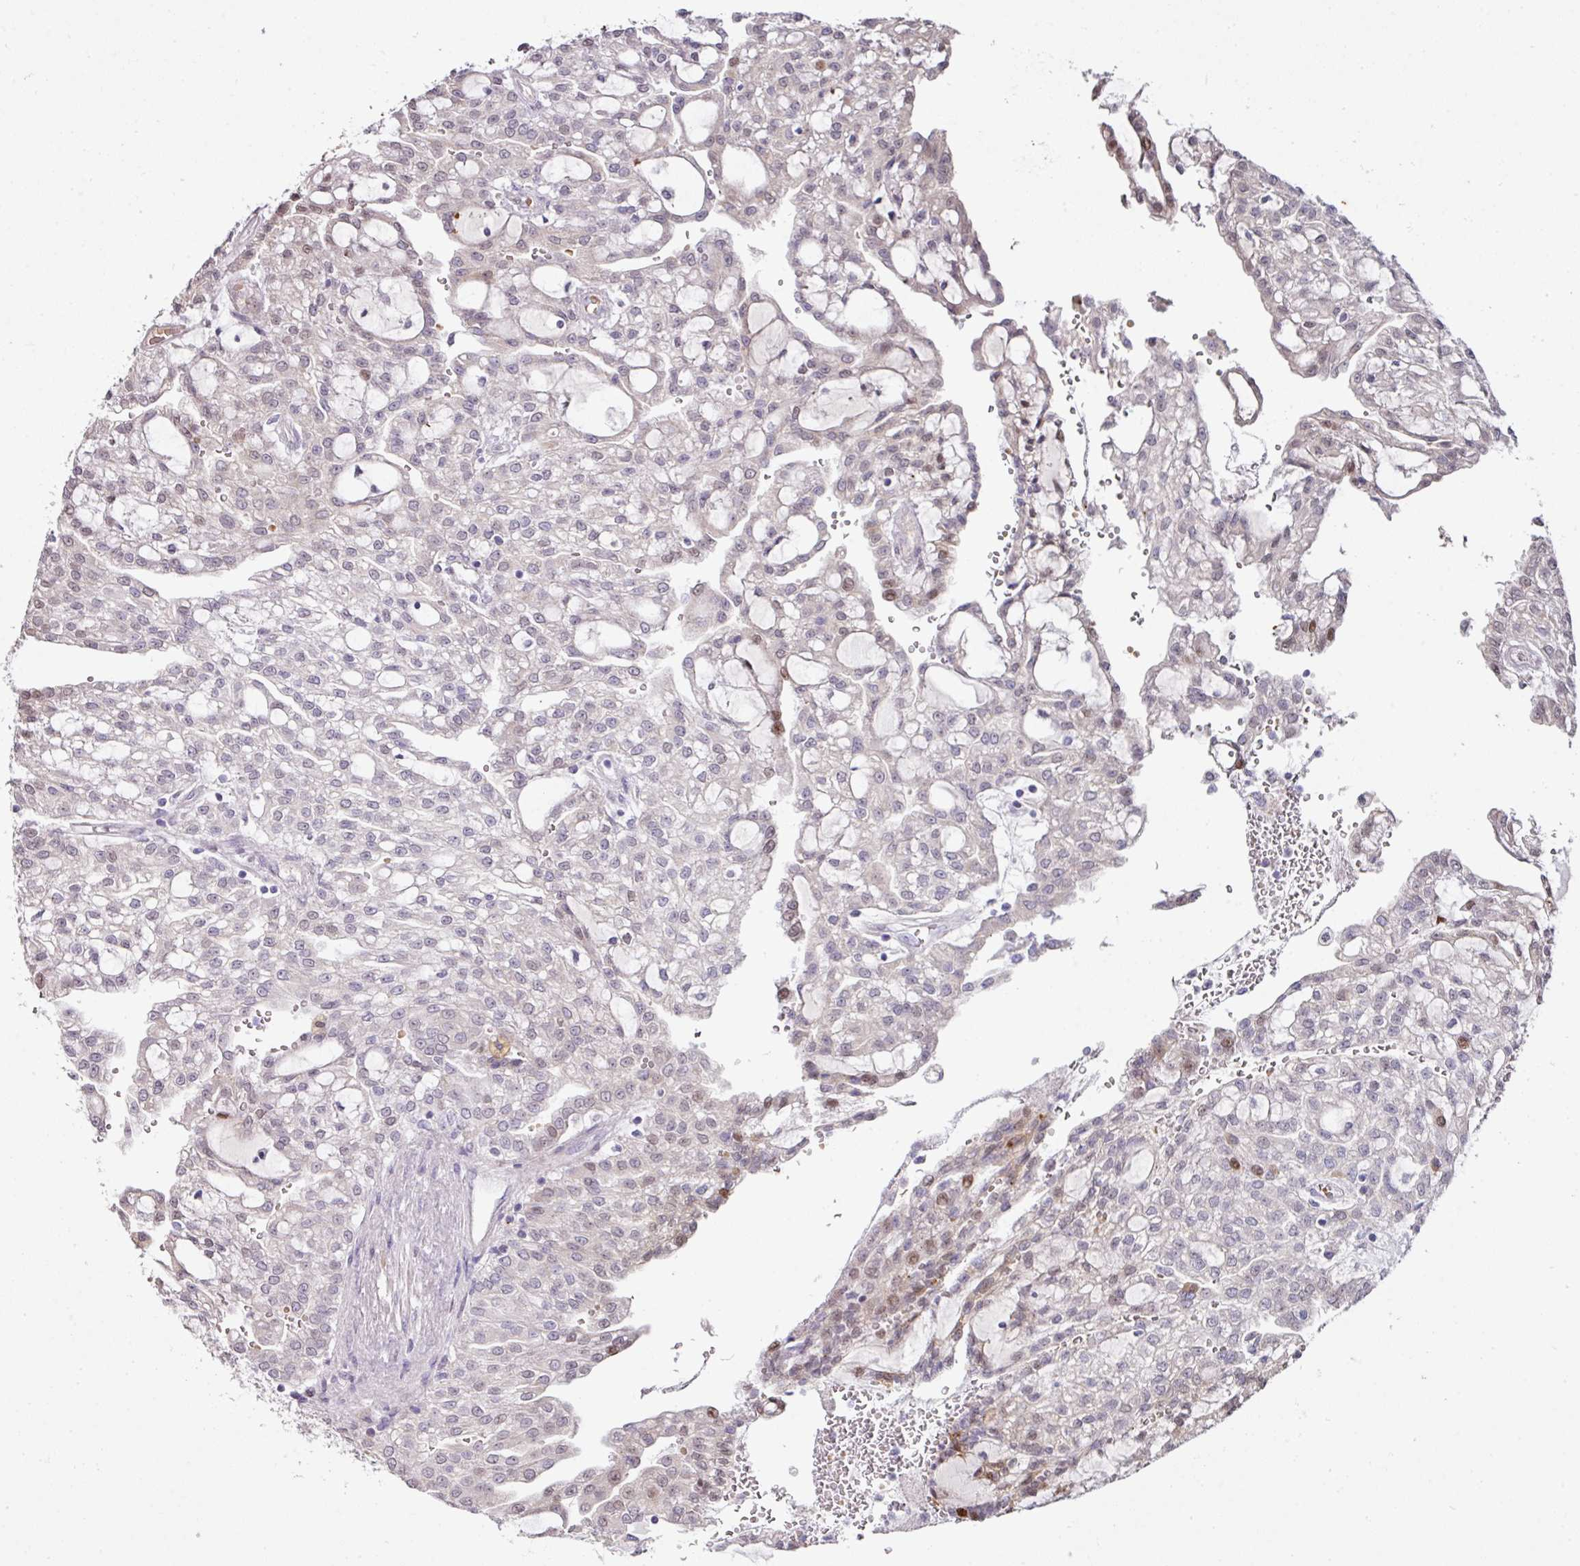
{"staining": {"intensity": "moderate", "quantity": "<25%", "location": "nuclear"}, "tissue": "renal cancer", "cell_type": "Tumor cells", "image_type": "cancer", "snomed": [{"axis": "morphology", "description": "Adenocarcinoma, NOS"}, {"axis": "topography", "description": "Kidney"}], "caption": "An immunohistochemistry (IHC) image of neoplastic tissue is shown. Protein staining in brown labels moderate nuclear positivity in renal cancer within tumor cells. (Stains: DAB (3,3'-diaminobenzidine) in brown, nuclei in blue, Microscopy: brightfield microscopy at high magnification).", "gene": "ANKRD18A", "patient": {"sex": "male", "age": 63}}